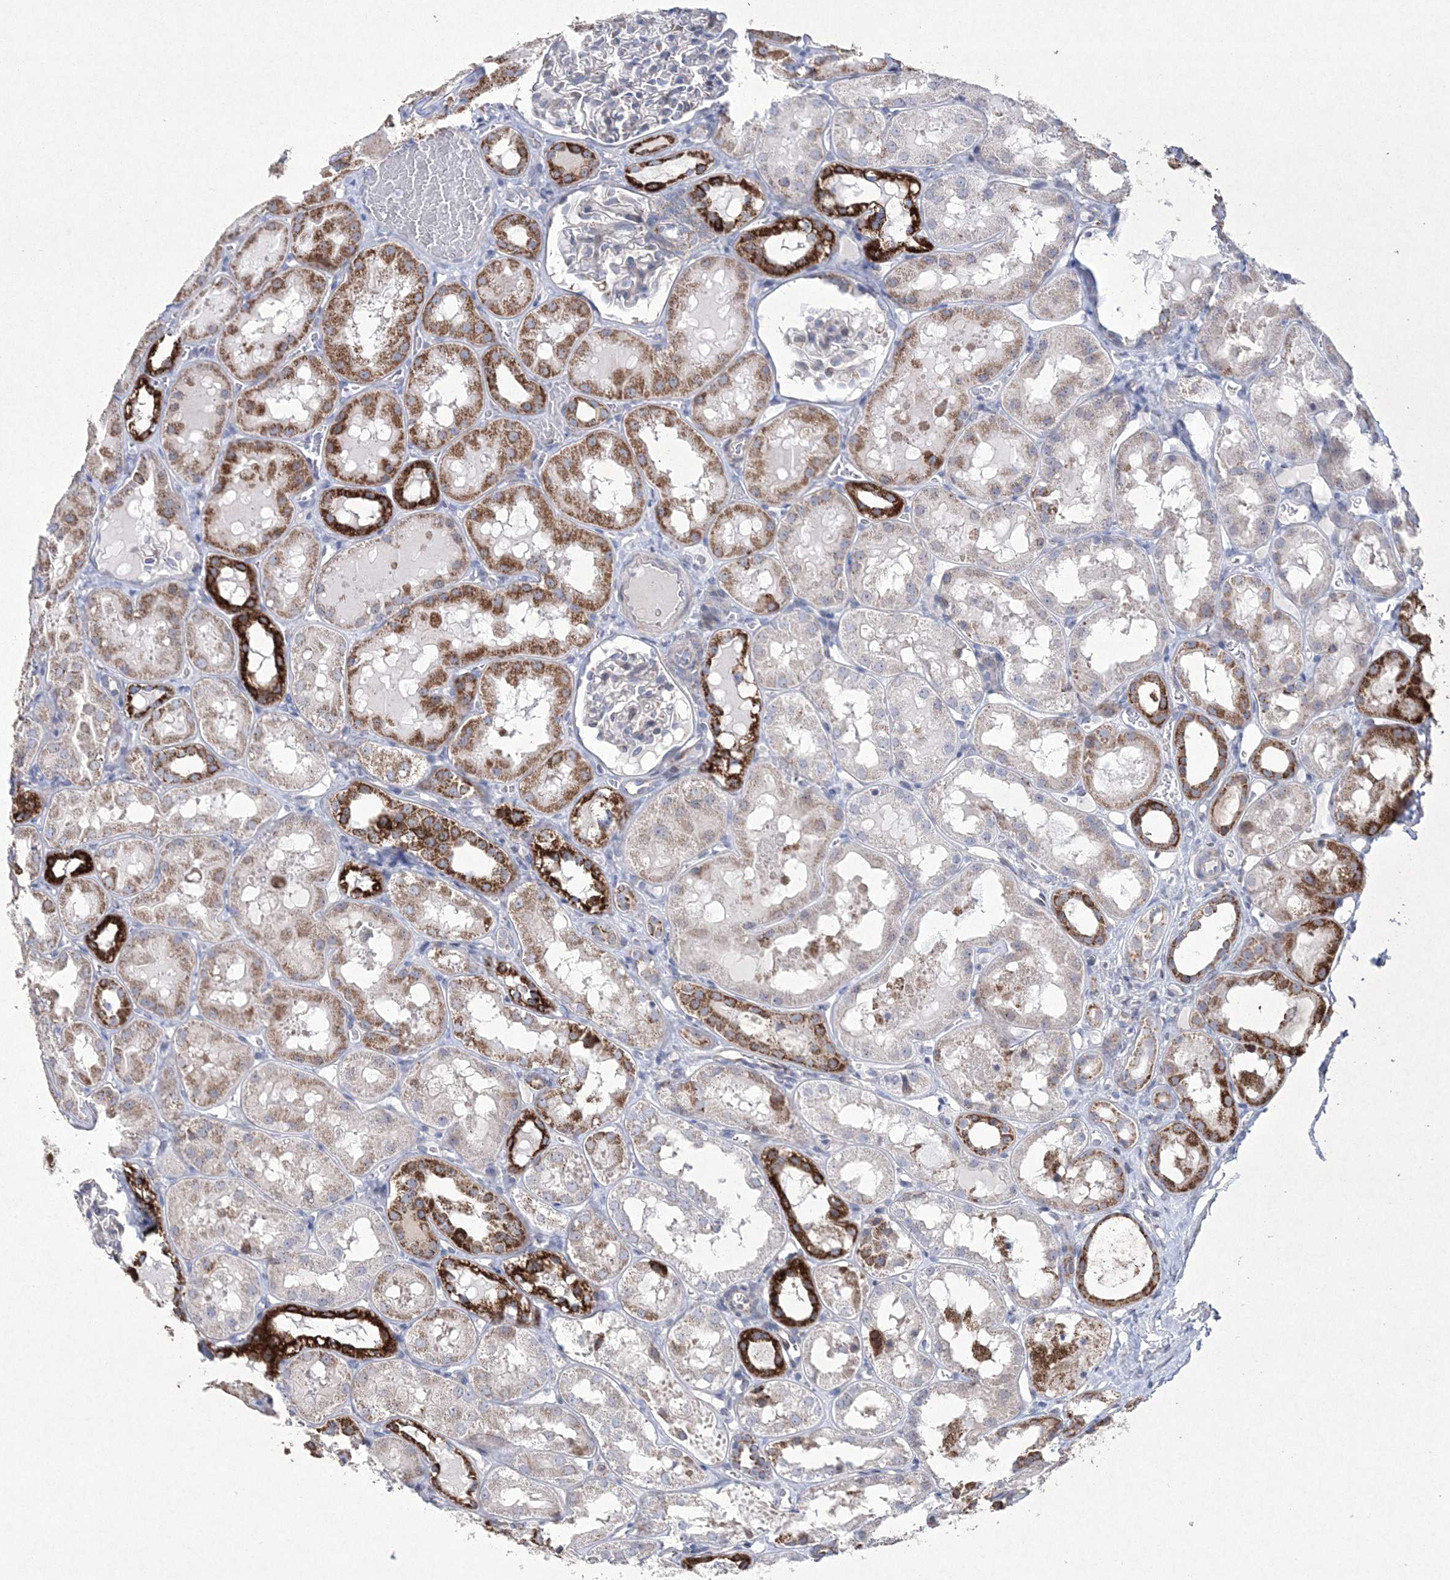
{"staining": {"intensity": "negative", "quantity": "none", "location": "none"}, "tissue": "kidney", "cell_type": "Cells in glomeruli", "image_type": "normal", "snomed": [{"axis": "morphology", "description": "Normal tissue, NOS"}, {"axis": "topography", "description": "Kidney"}, {"axis": "topography", "description": "Urinary bladder"}], "caption": "Immunohistochemistry of normal human kidney displays no expression in cells in glomeruli. (Stains: DAB (3,3'-diaminobenzidine) immunohistochemistry (IHC) with hematoxylin counter stain, Microscopy: brightfield microscopy at high magnification).", "gene": "CES4A", "patient": {"sex": "male", "age": 16}}